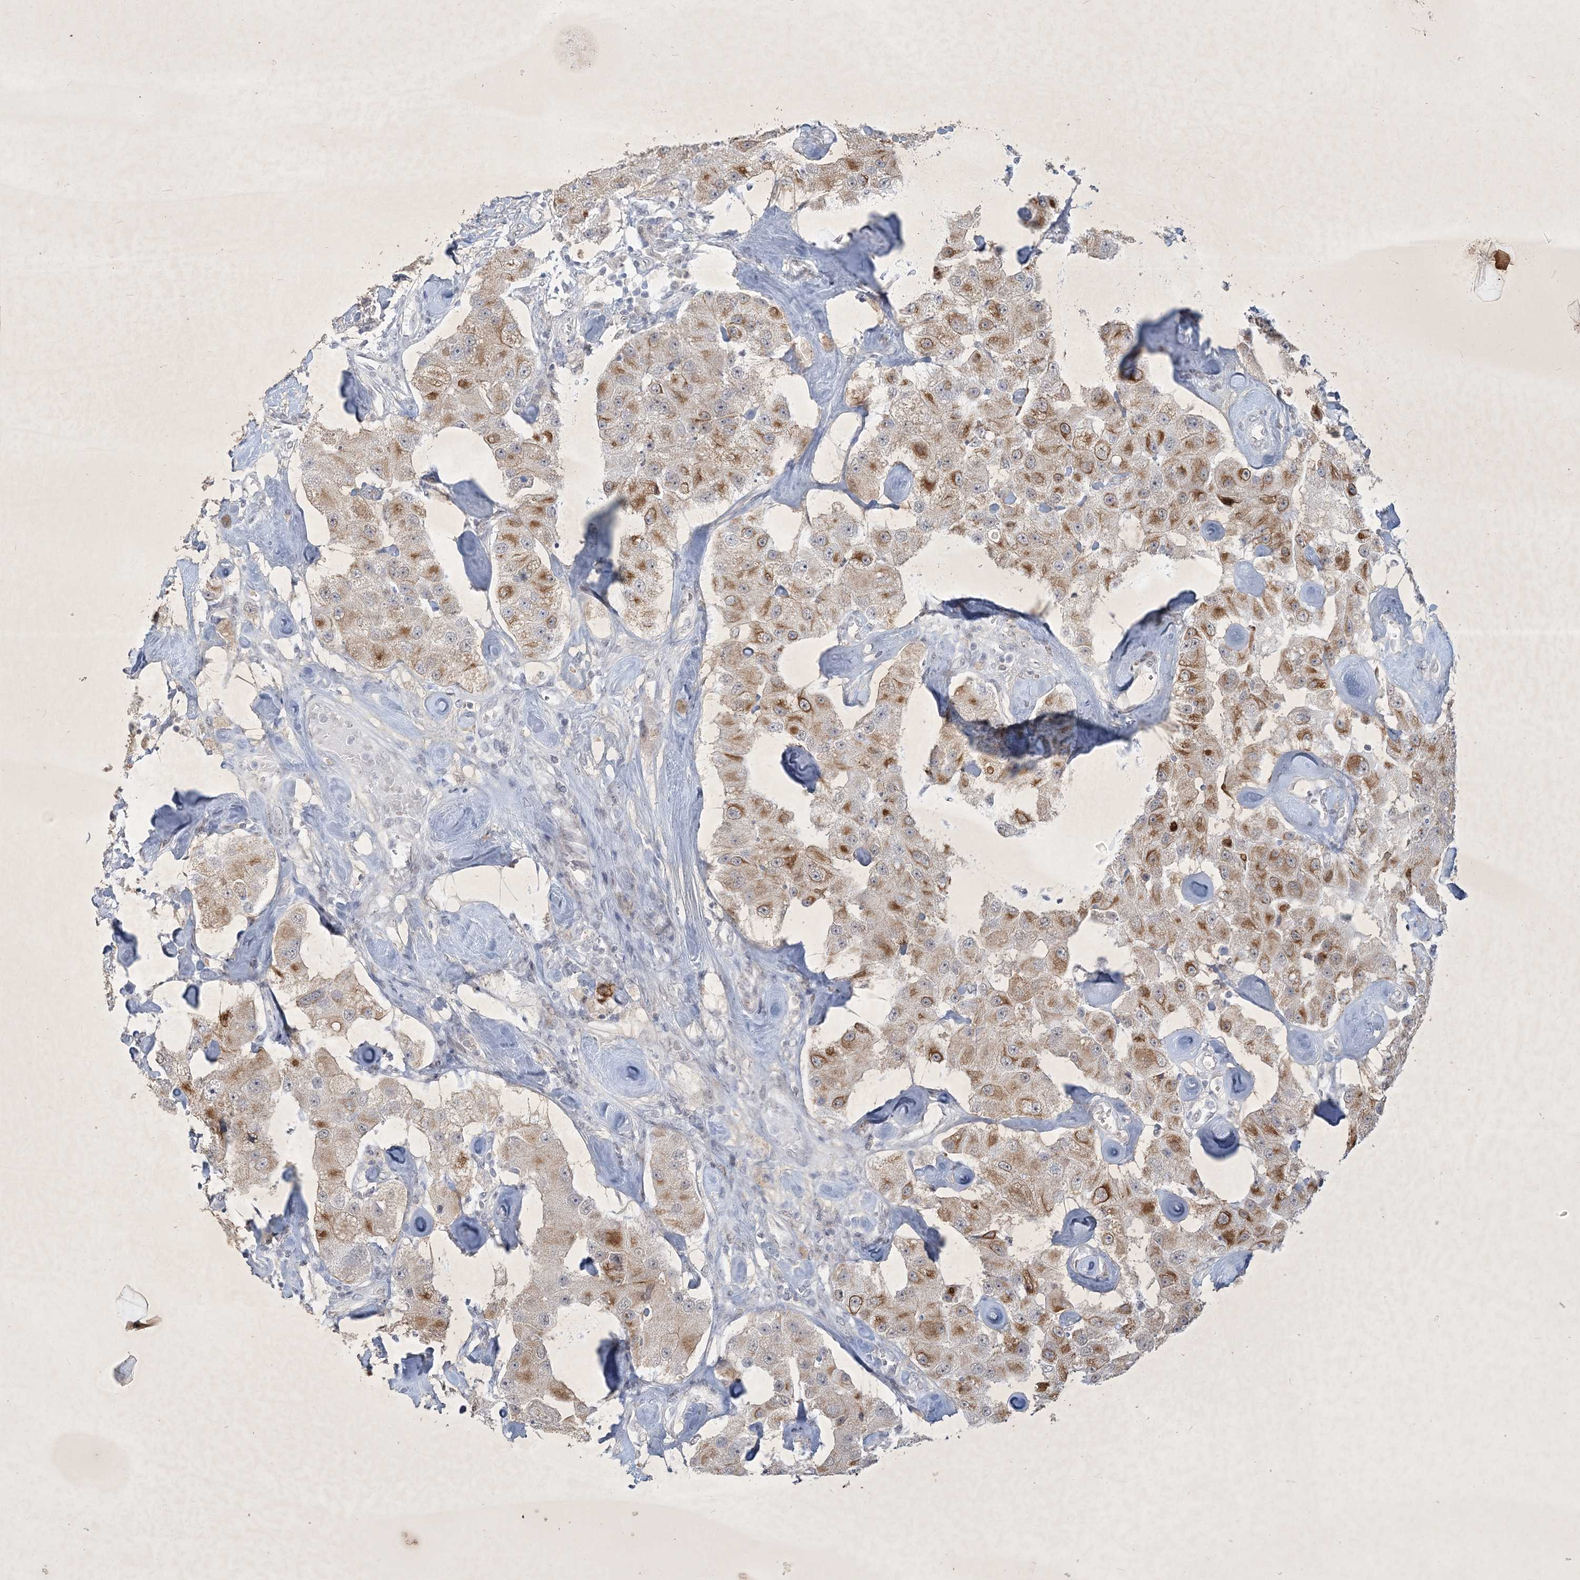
{"staining": {"intensity": "moderate", "quantity": "25%-75%", "location": "cytoplasmic/membranous"}, "tissue": "carcinoid", "cell_type": "Tumor cells", "image_type": "cancer", "snomed": [{"axis": "morphology", "description": "Carcinoid, malignant, NOS"}, {"axis": "topography", "description": "Pancreas"}], "caption": "Tumor cells reveal medium levels of moderate cytoplasmic/membranous staining in about 25%-75% of cells in carcinoid.", "gene": "ZBTB9", "patient": {"sex": "male", "age": 41}}